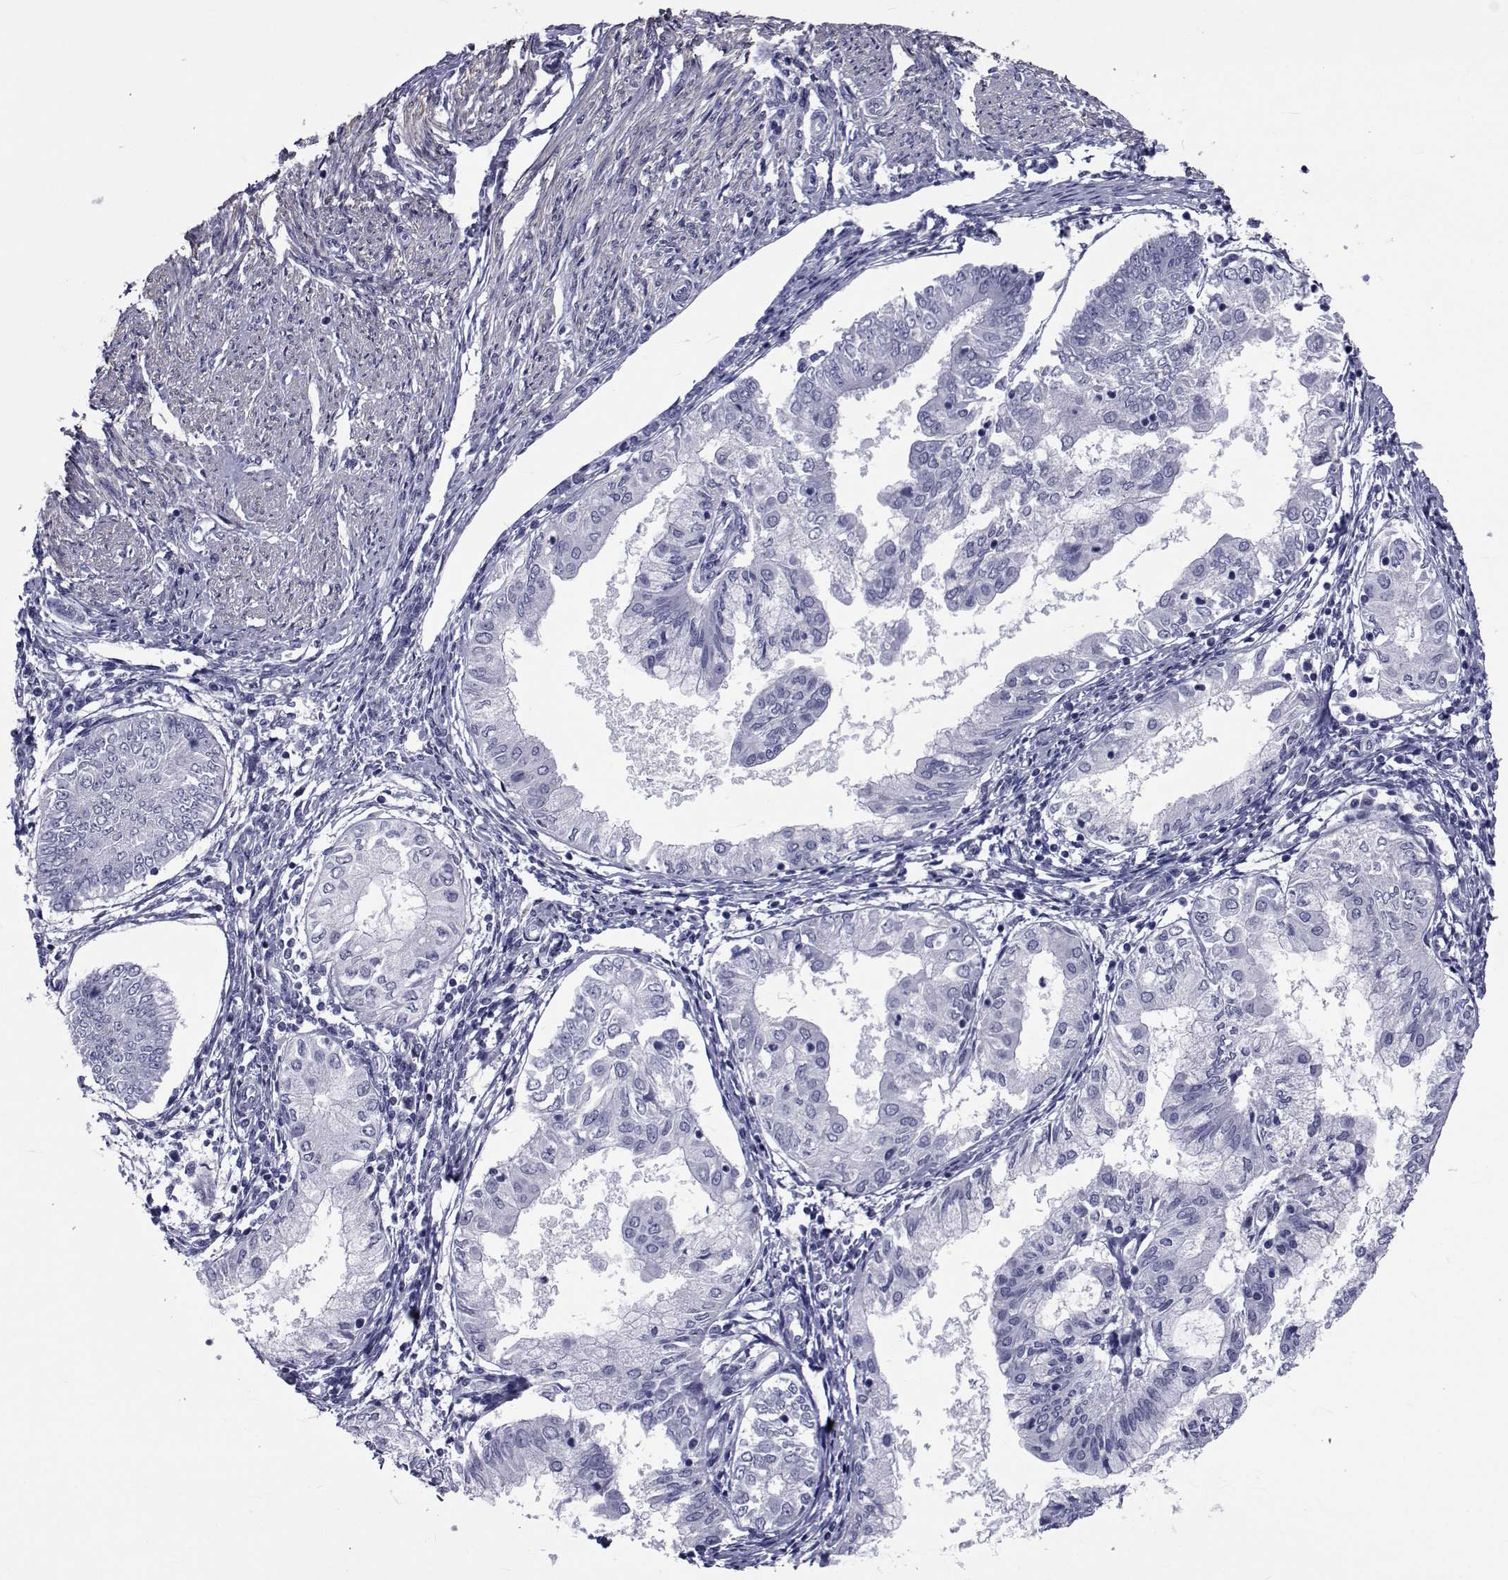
{"staining": {"intensity": "negative", "quantity": "none", "location": "none"}, "tissue": "endometrial cancer", "cell_type": "Tumor cells", "image_type": "cancer", "snomed": [{"axis": "morphology", "description": "Adenocarcinoma, NOS"}, {"axis": "topography", "description": "Endometrium"}], "caption": "Image shows no protein positivity in tumor cells of endometrial cancer (adenocarcinoma) tissue.", "gene": "GKAP1", "patient": {"sex": "female", "age": 68}}